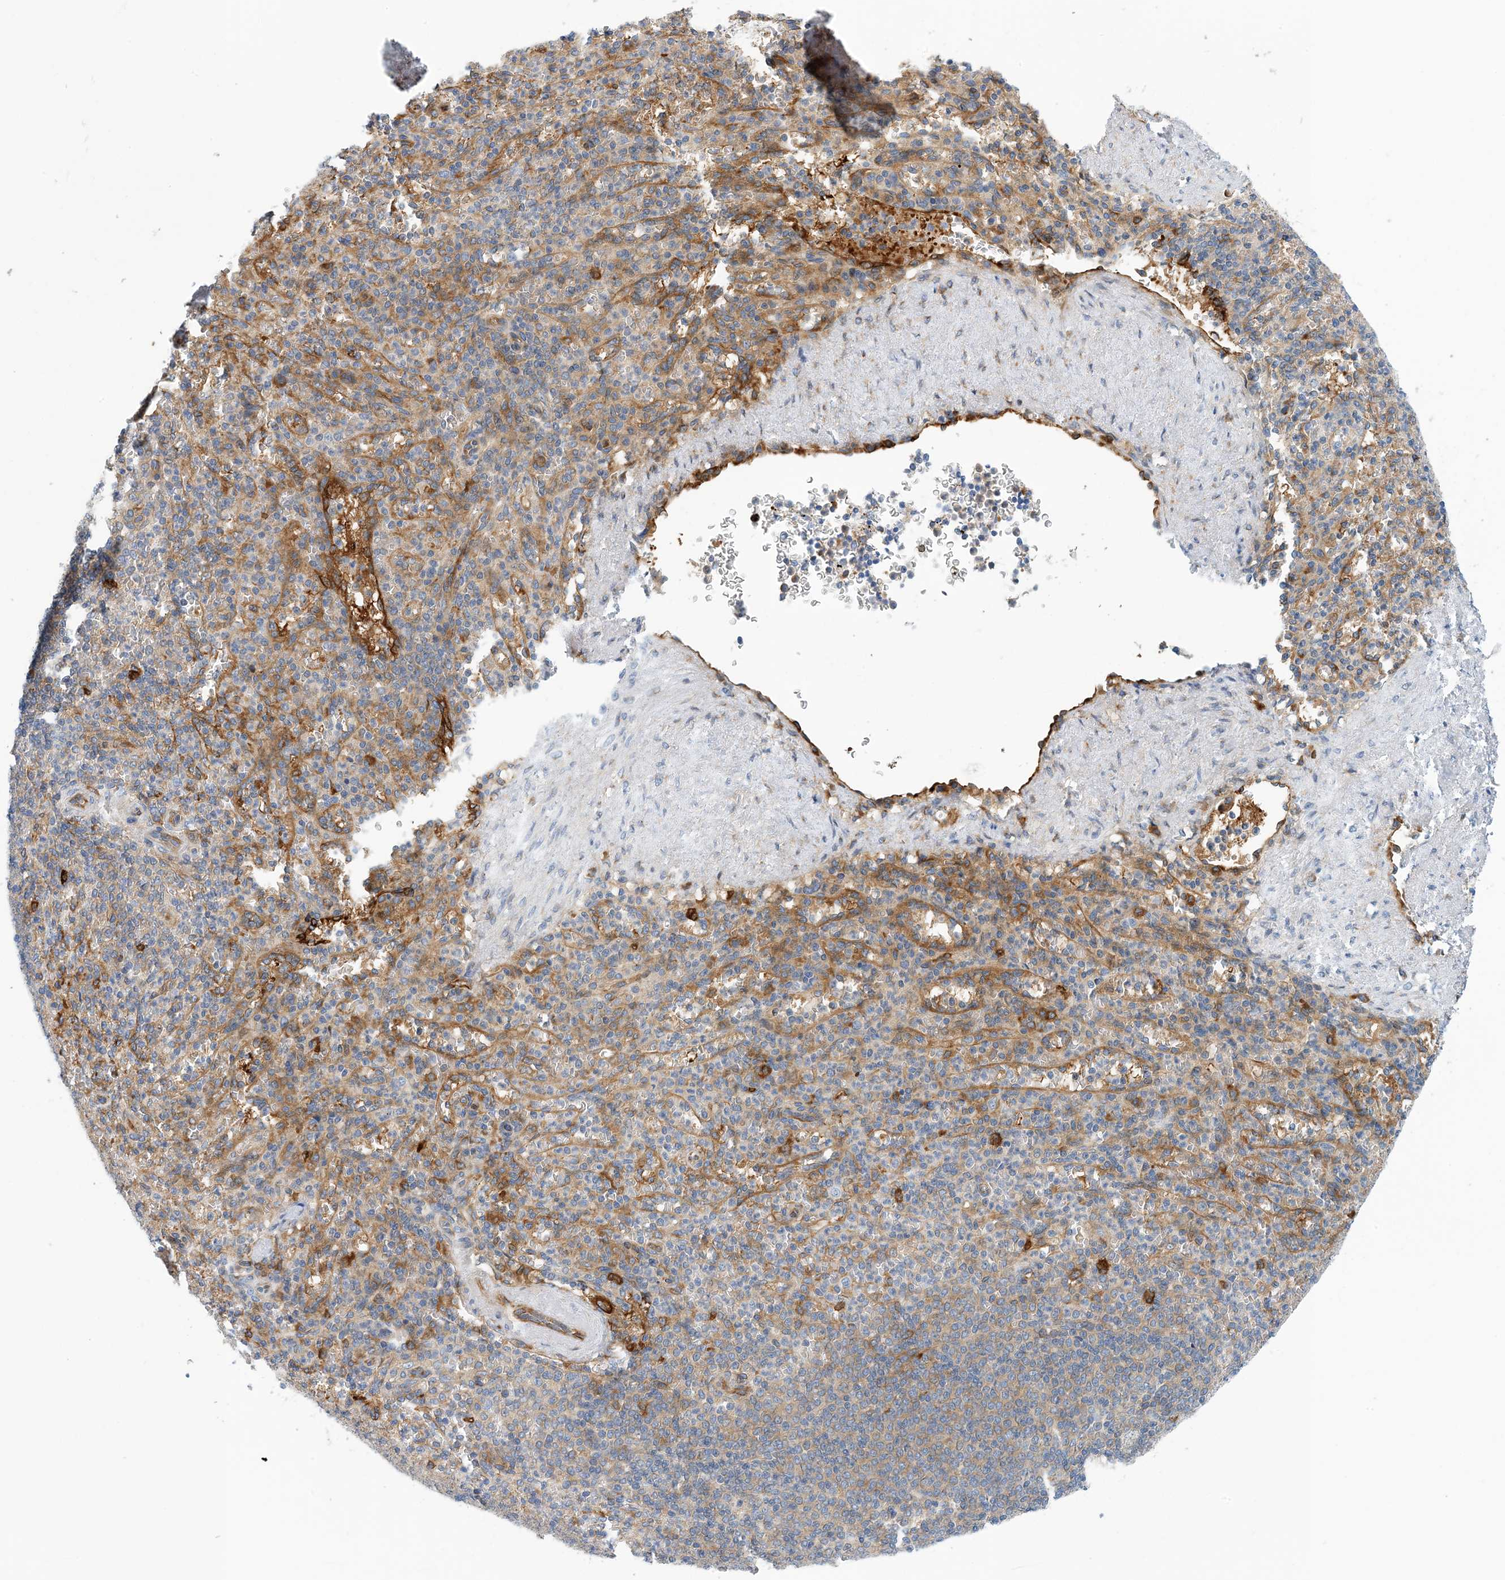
{"staining": {"intensity": "negative", "quantity": "none", "location": "none"}, "tissue": "spleen", "cell_type": "Cells in red pulp", "image_type": "normal", "snomed": [{"axis": "morphology", "description": "Normal tissue, NOS"}, {"axis": "topography", "description": "Spleen"}], "caption": "IHC image of normal spleen: human spleen stained with DAB exhibits no significant protein expression in cells in red pulp.", "gene": "PCDHA2", "patient": {"sex": "female", "age": 74}}